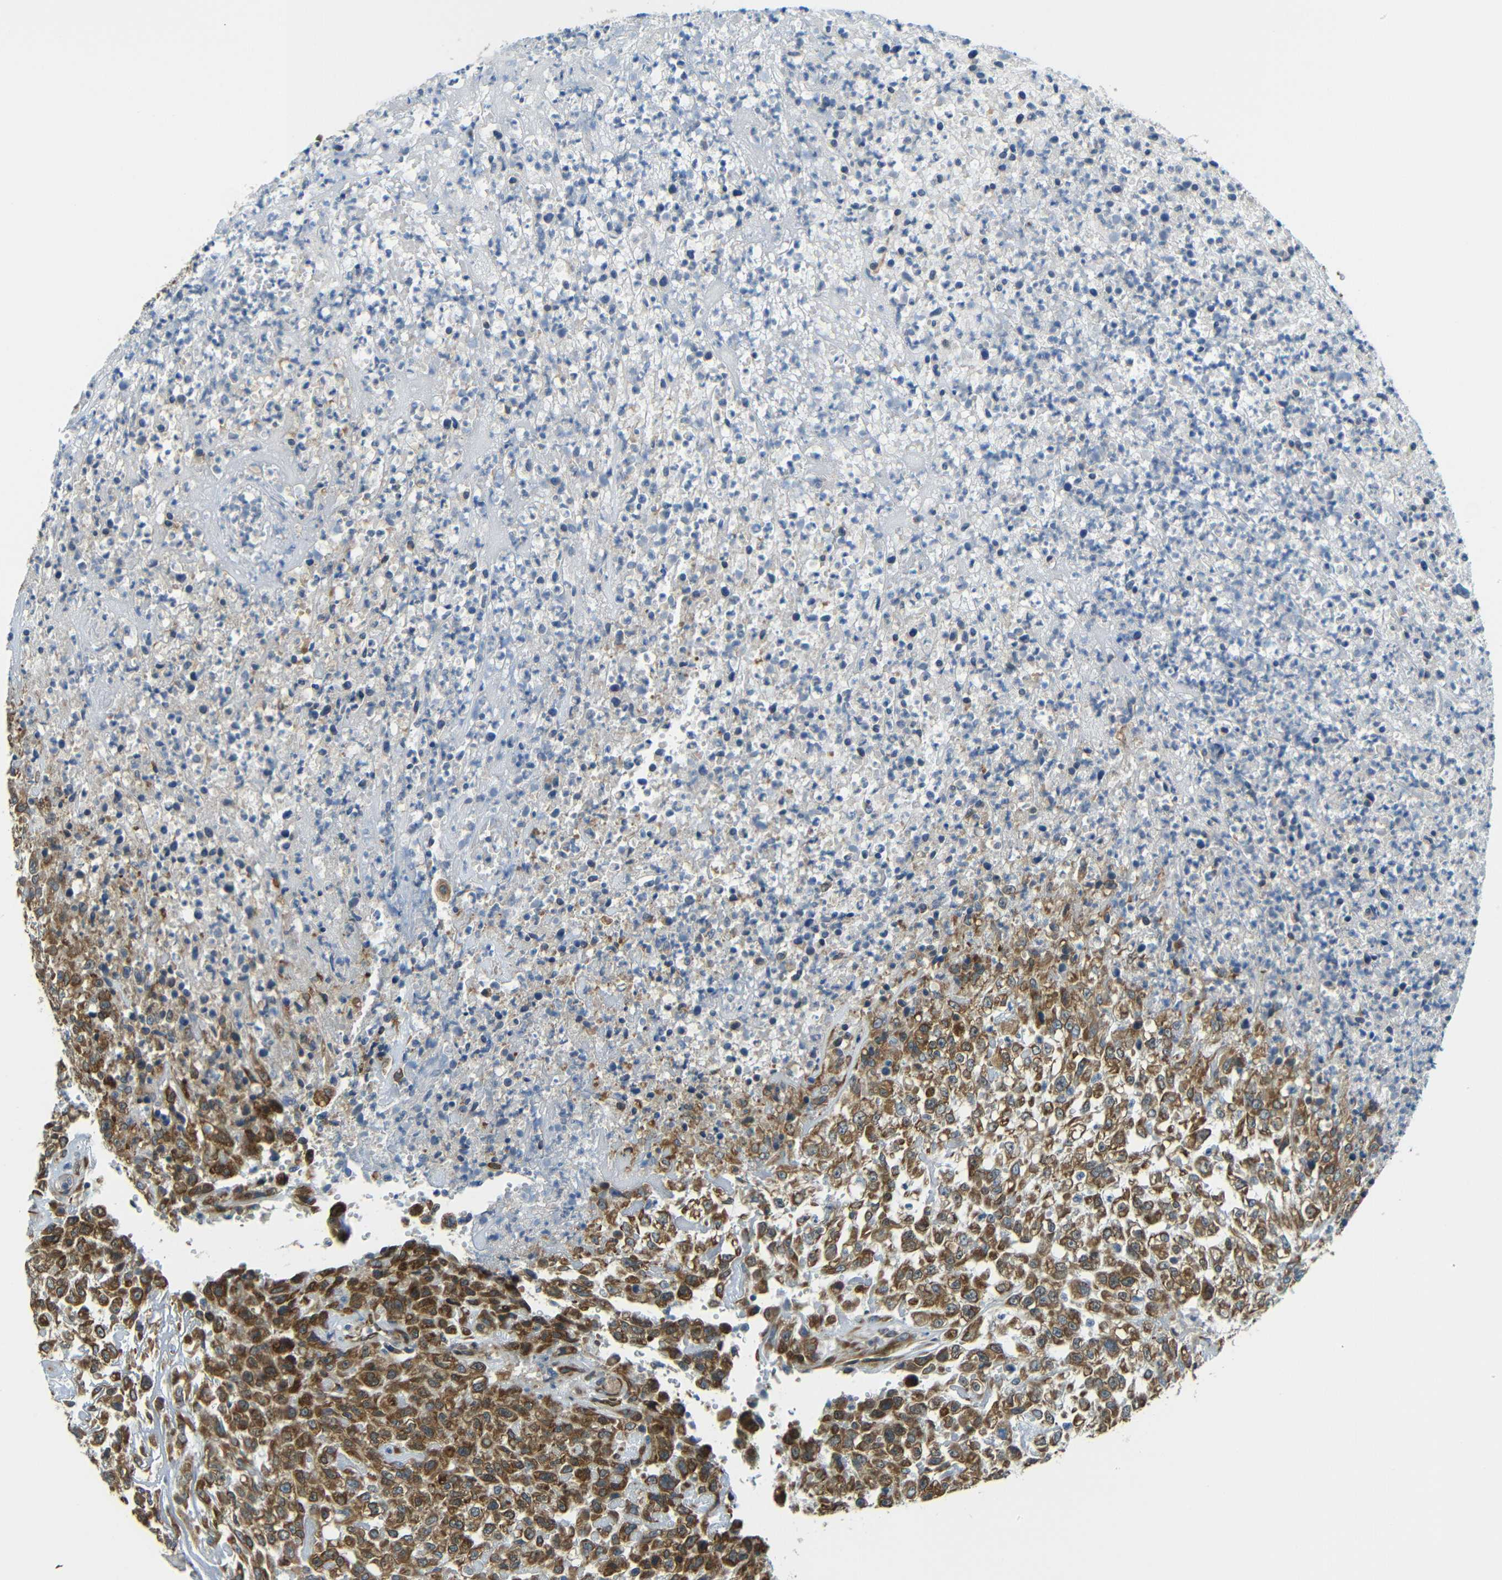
{"staining": {"intensity": "strong", "quantity": ">75%", "location": "cytoplasmic/membranous"}, "tissue": "urothelial cancer", "cell_type": "Tumor cells", "image_type": "cancer", "snomed": [{"axis": "morphology", "description": "Urothelial carcinoma, High grade"}, {"axis": "topography", "description": "Urinary bladder"}], "caption": "Brown immunohistochemical staining in urothelial cancer shows strong cytoplasmic/membranous expression in about >75% of tumor cells.", "gene": "VAPB", "patient": {"sex": "male", "age": 46}}